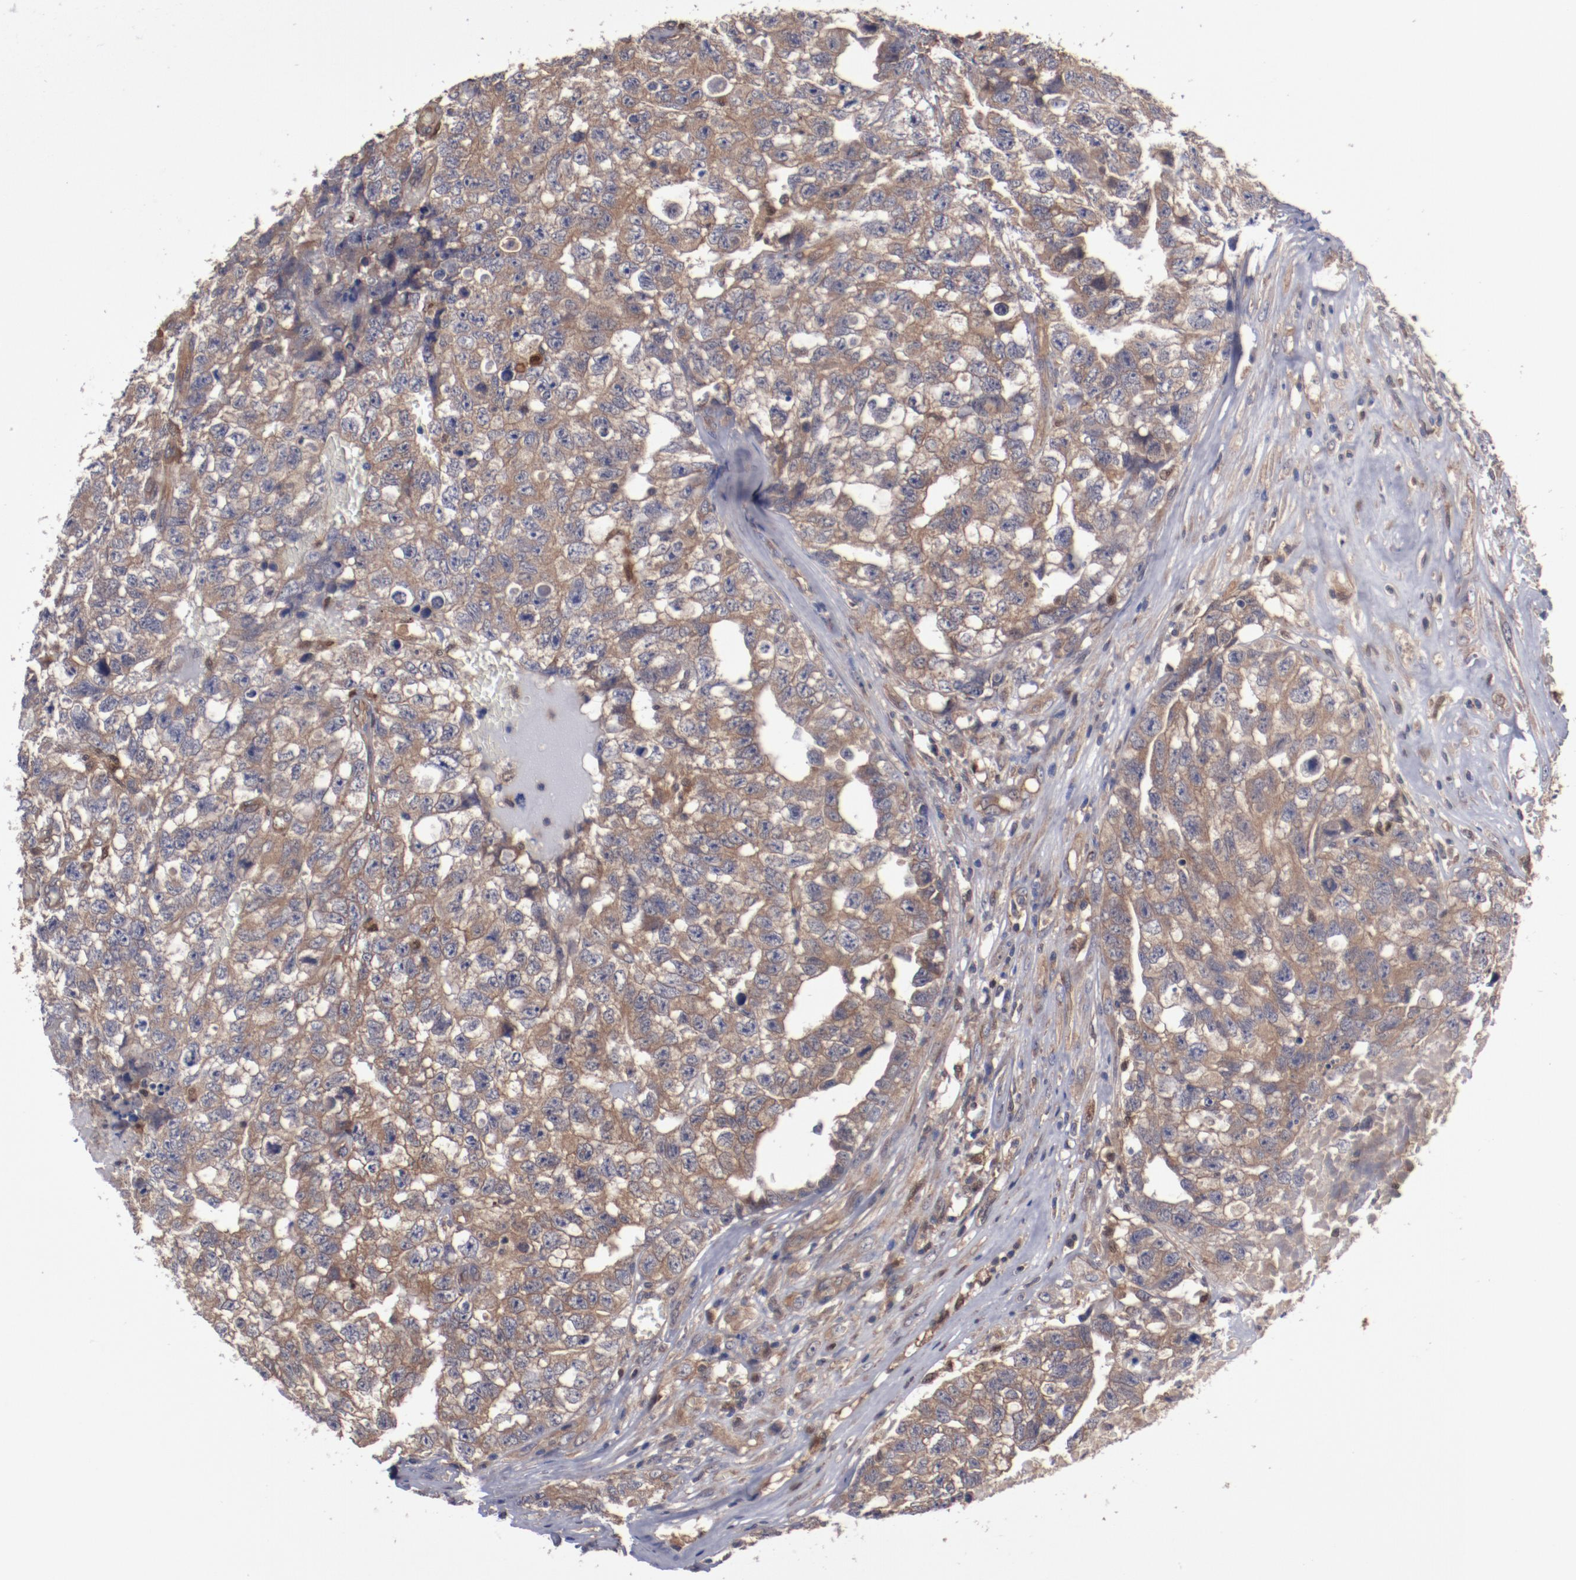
{"staining": {"intensity": "moderate", "quantity": "25%-75%", "location": "cytoplasmic/membranous"}, "tissue": "testis cancer", "cell_type": "Tumor cells", "image_type": "cancer", "snomed": [{"axis": "morphology", "description": "Carcinoma, Embryonal, NOS"}, {"axis": "topography", "description": "Testis"}], "caption": "A medium amount of moderate cytoplasmic/membranous expression is appreciated in approximately 25%-75% of tumor cells in testis embryonal carcinoma tissue.", "gene": "DNAAF2", "patient": {"sex": "male", "age": 31}}